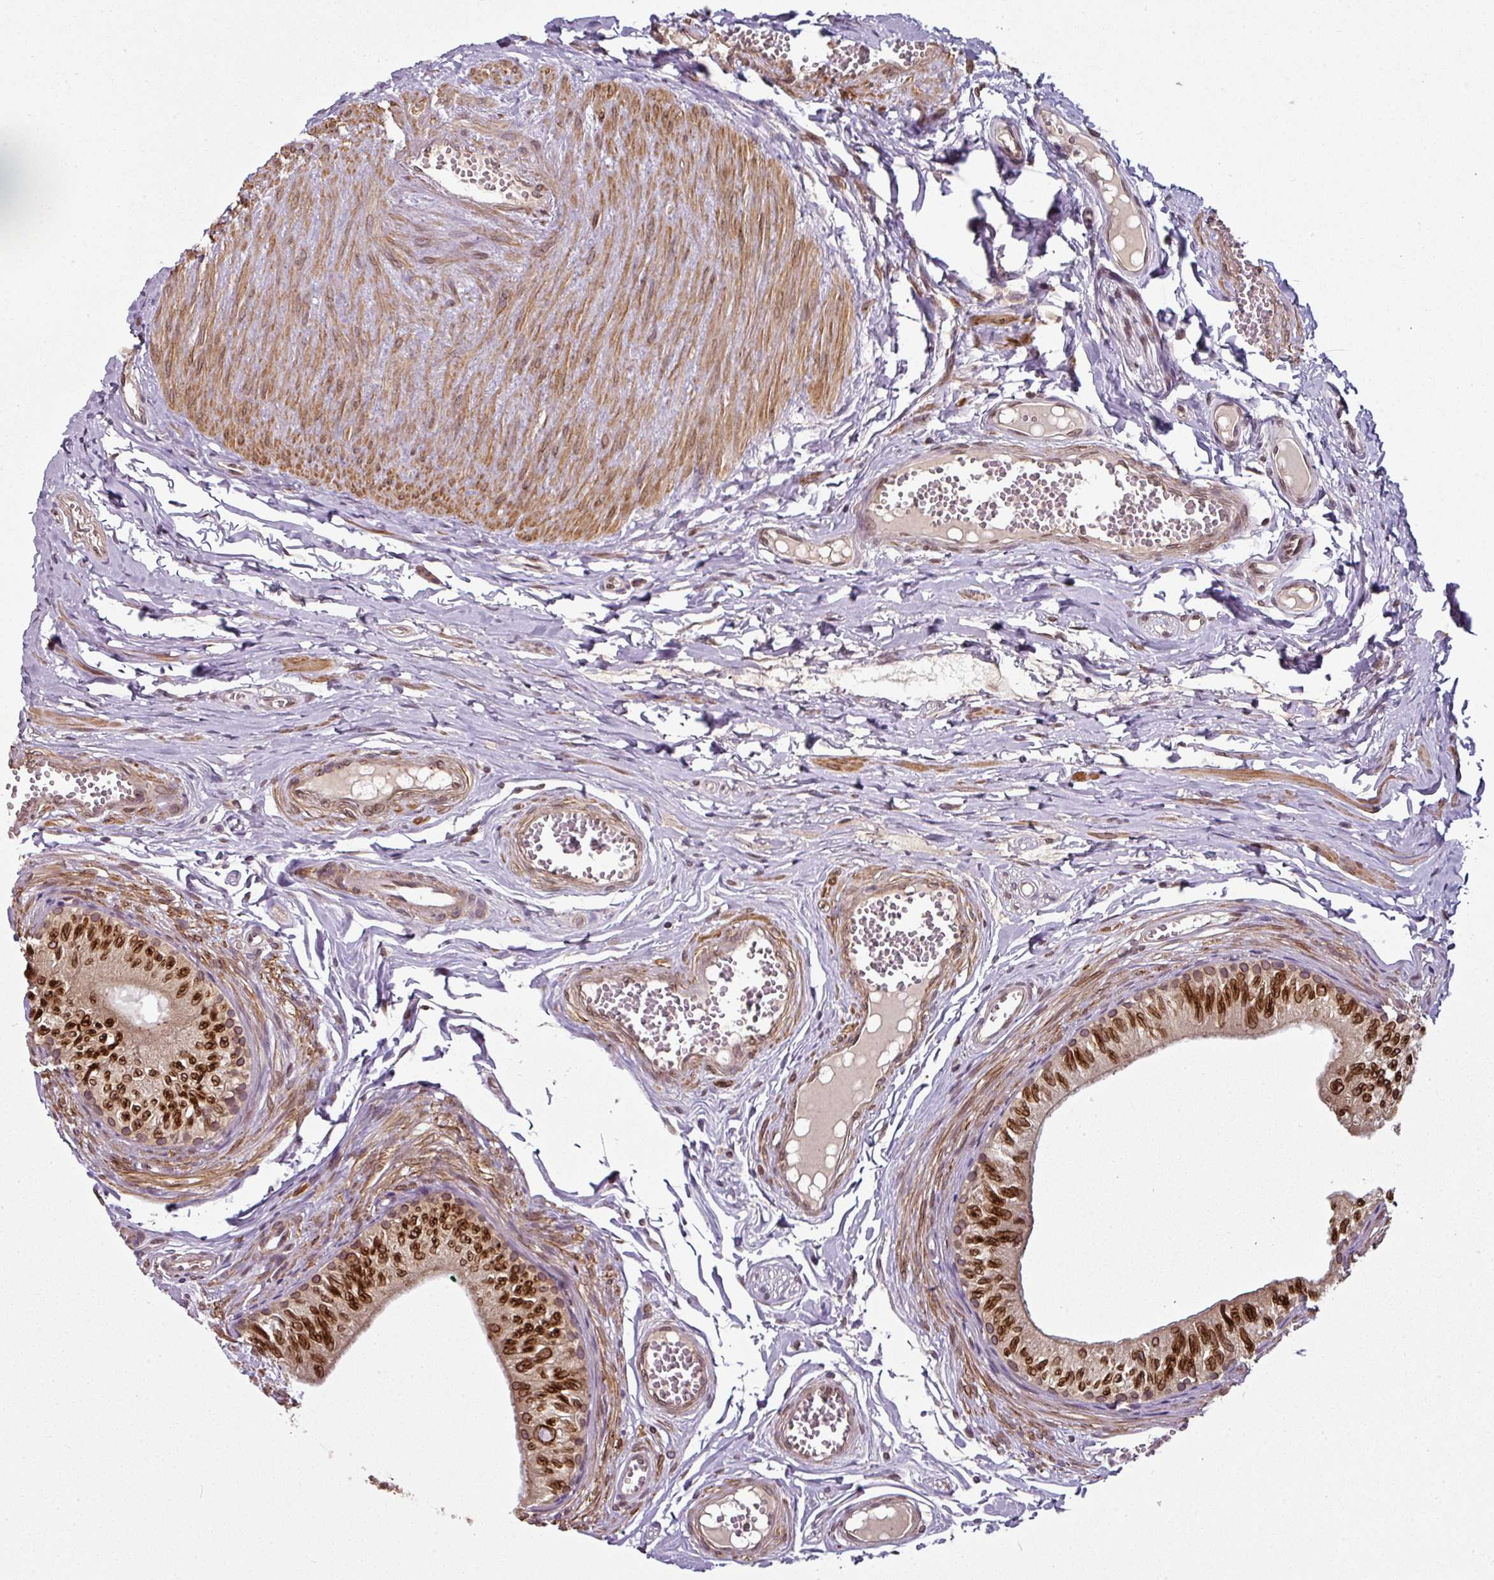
{"staining": {"intensity": "strong", "quantity": ">75%", "location": "cytoplasmic/membranous,nuclear"}, "tissue": "epididymis", "cell_type": "Glandular cells", "image_type": "normal", "snomed": [{"axis": "morphology", "description": "Normal tissue, NOS"}, {"axis": "topography", "description": "Epididymis"}], "caption": "Immunohistochemistry micrograph of normal epididymis stained for a protein (brown), which demonstrates high levels of strong cytoplasmic/membranous,nuclear positivity in approximately >75% of glandular cells.", "gene": "RANGAP1", "patient": {"sex": "male", "age": 37}}